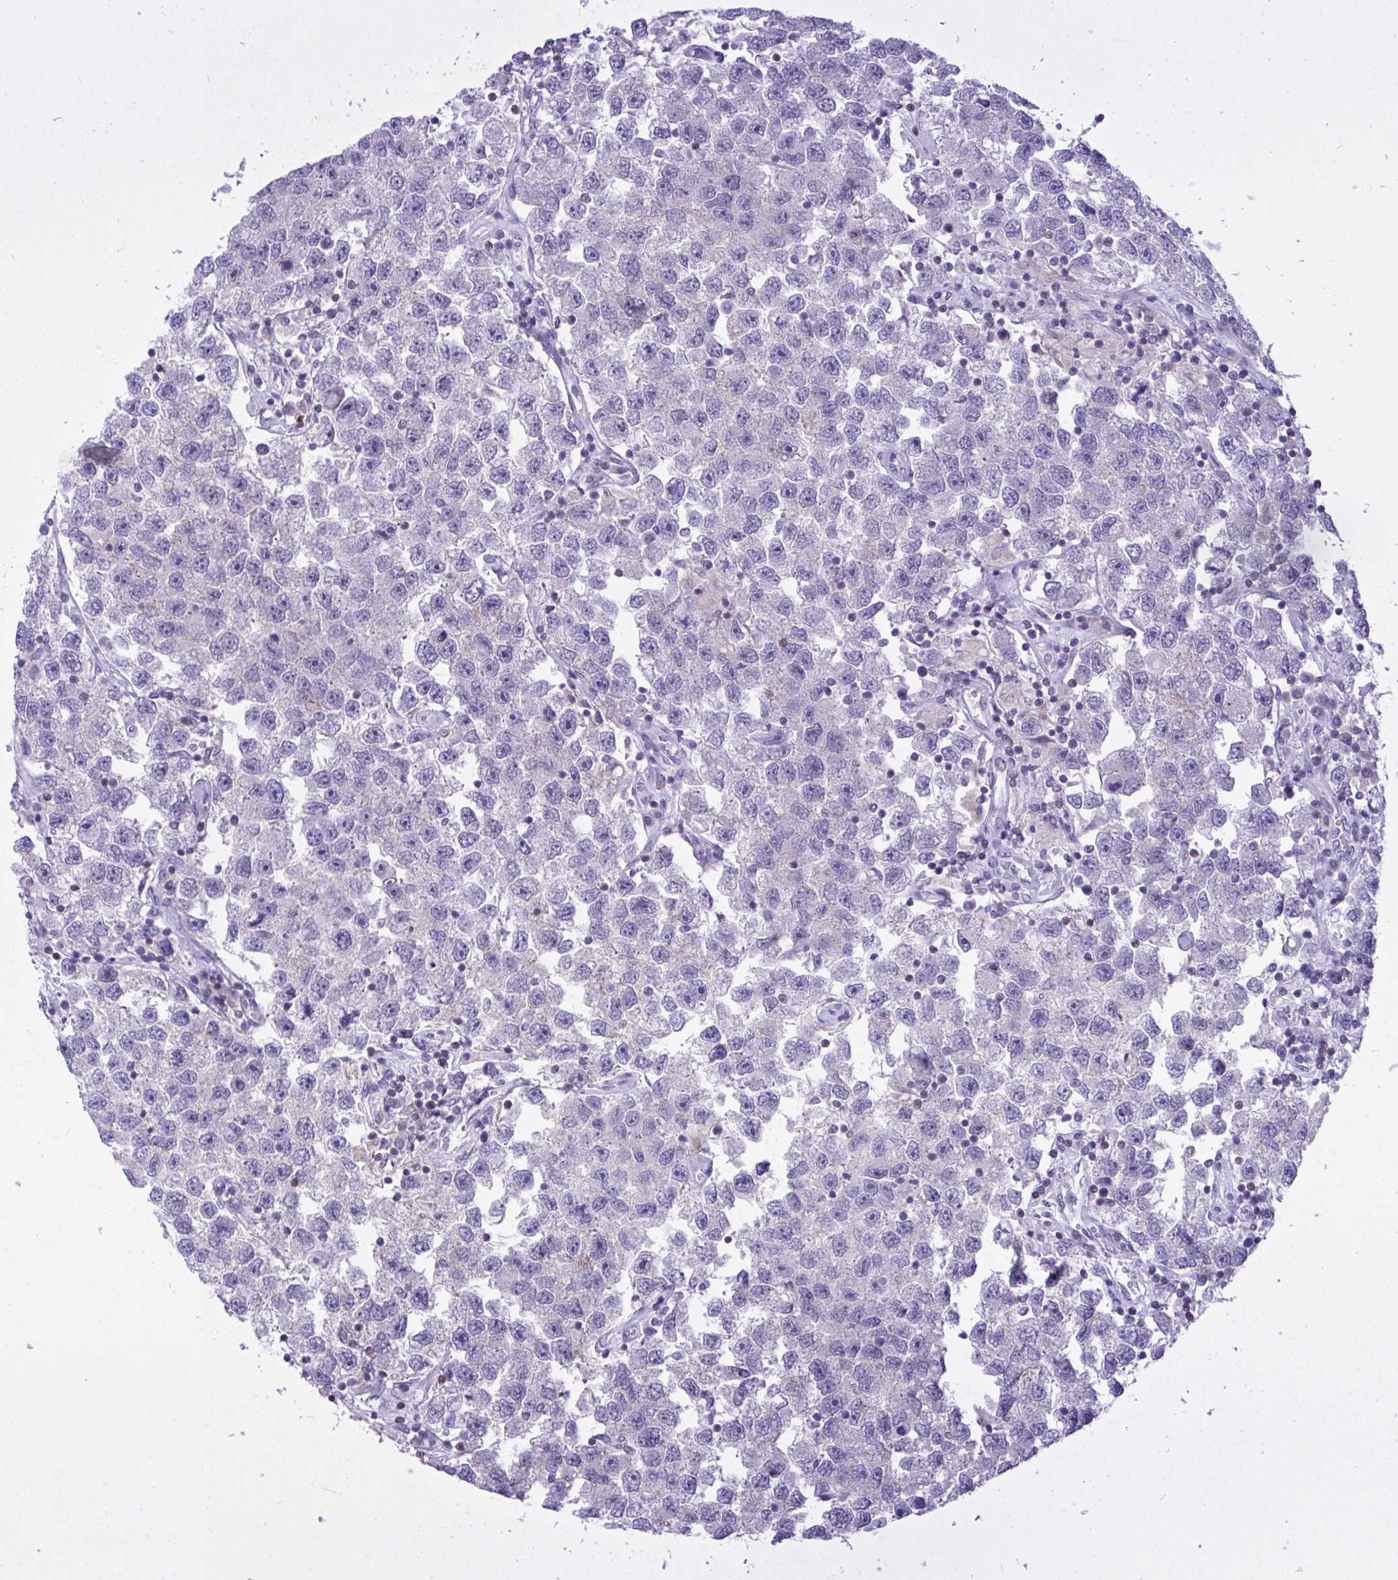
{"staining": {"intensity": "negative", "quantity": "none", "location": "none"}, "tissue": "testis cancer", "cell_type": "Tumor cells", "image_type": "cancer", "snomed": [{"axis": "morphology", "description": "Seminoma, NOS"}, {"axis": "topography", "description": "Testis"}], "caption": "The IHC image has no significant staining in tumor cells of testis cancer tissue.", "gene": "SNX11", "patient": {"sex": "male", "age": 26}}